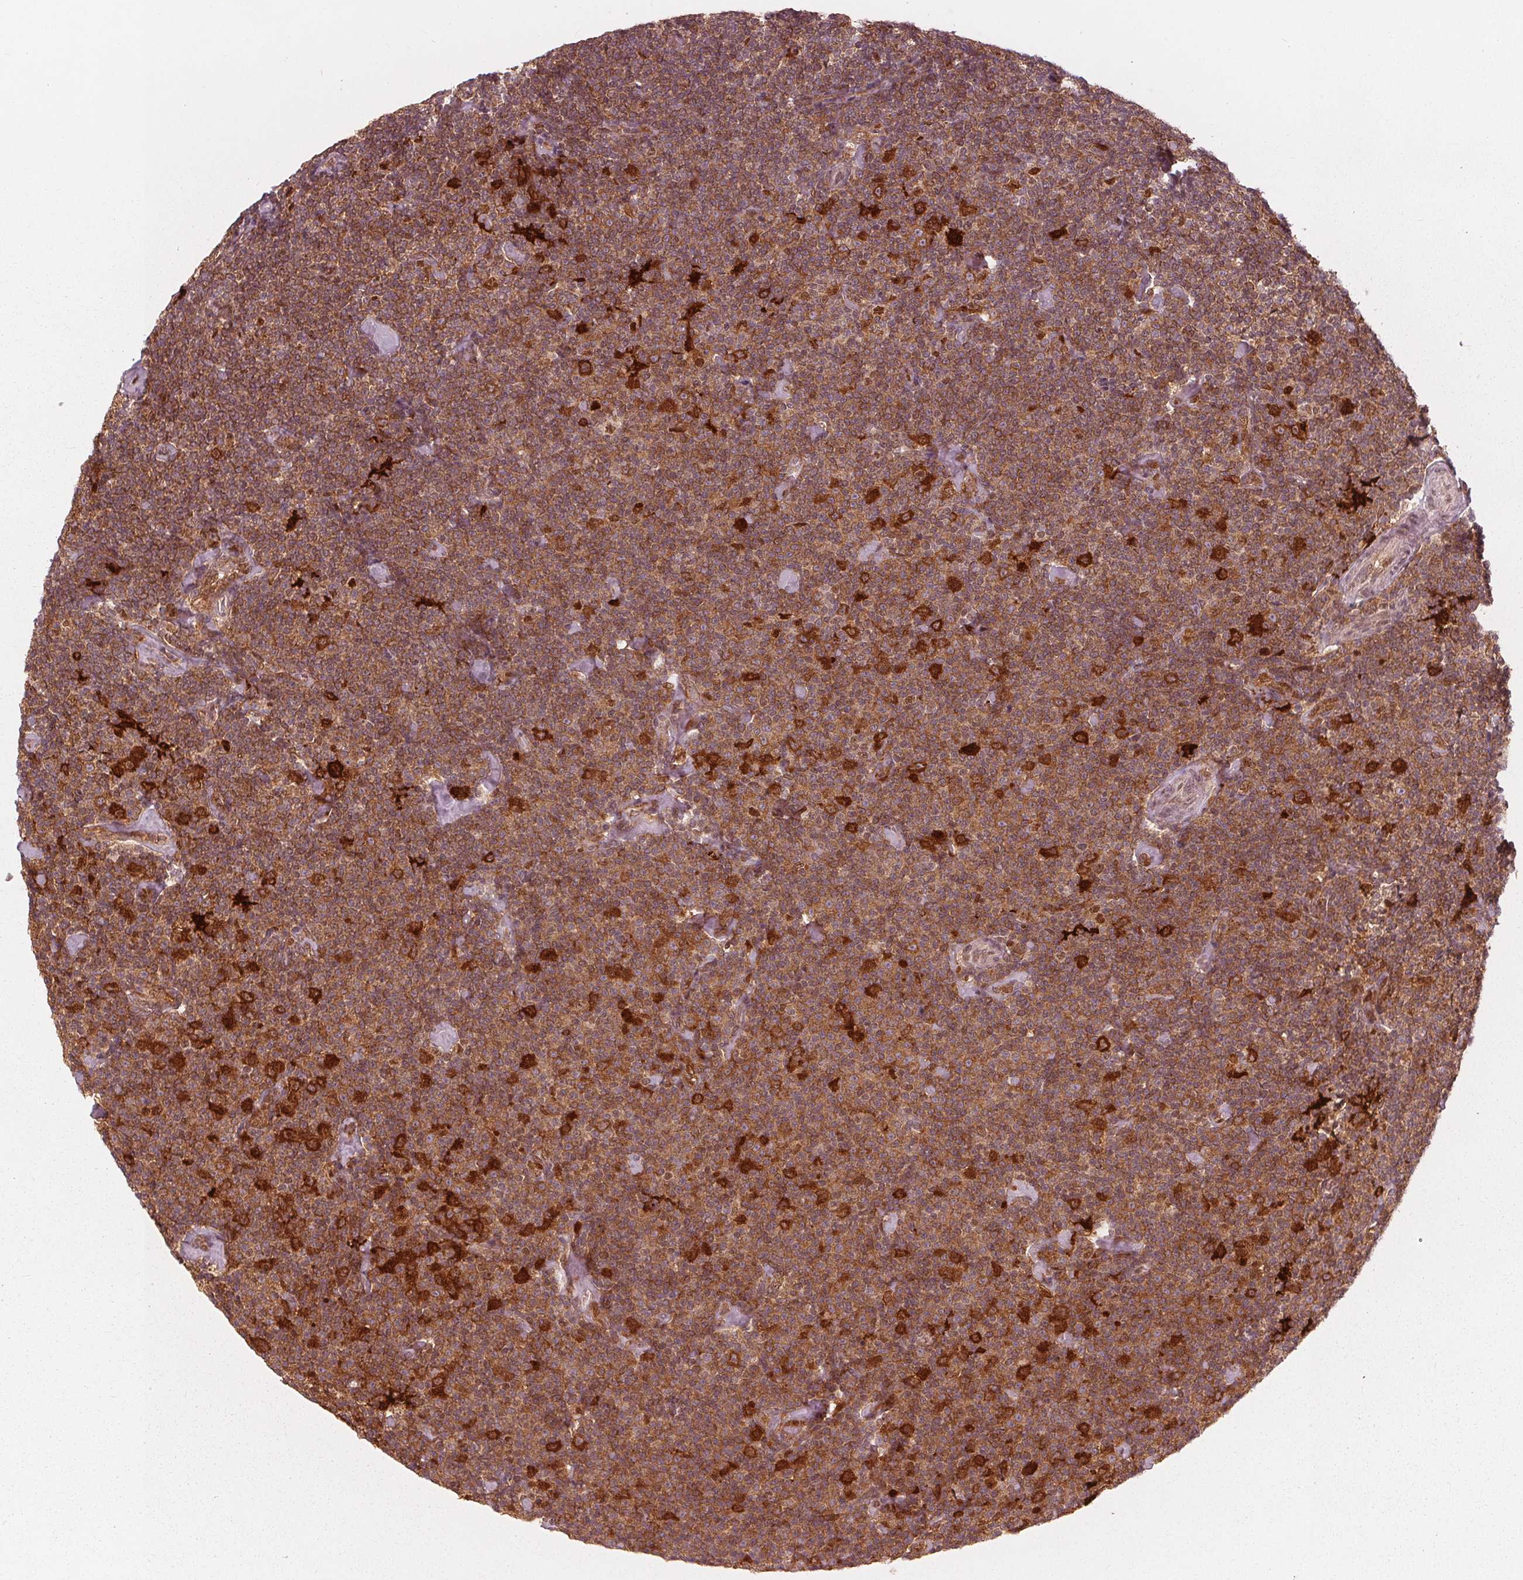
{"staining": {"intensity": "moderate", "quantity": ">75%", "location": "cytoplasmic/membranous,nuclear"}, "tissue": "lymphoma", "cell_type": "Tumor cells", "image_type": "cancer", "snomed": [{"axis": "morphology", "description": "Malignant lymphoma, non-Hodgkin's type, Low grade"}, {"axis": "topography", "description": "Lymph node"}], "caption": "Immunohistochemistry (IHC) (DAB (3,3'-diaminobenzidine)) staining of low-grade malignant lymphoma, non-Hodgkin's type shows moderate cytoplasmic/membranous and nuclear protein expression in approximately >75% of tumor cells.", "gene": "SQSTM1", "patient": {"sex": "male", "age": 81}}